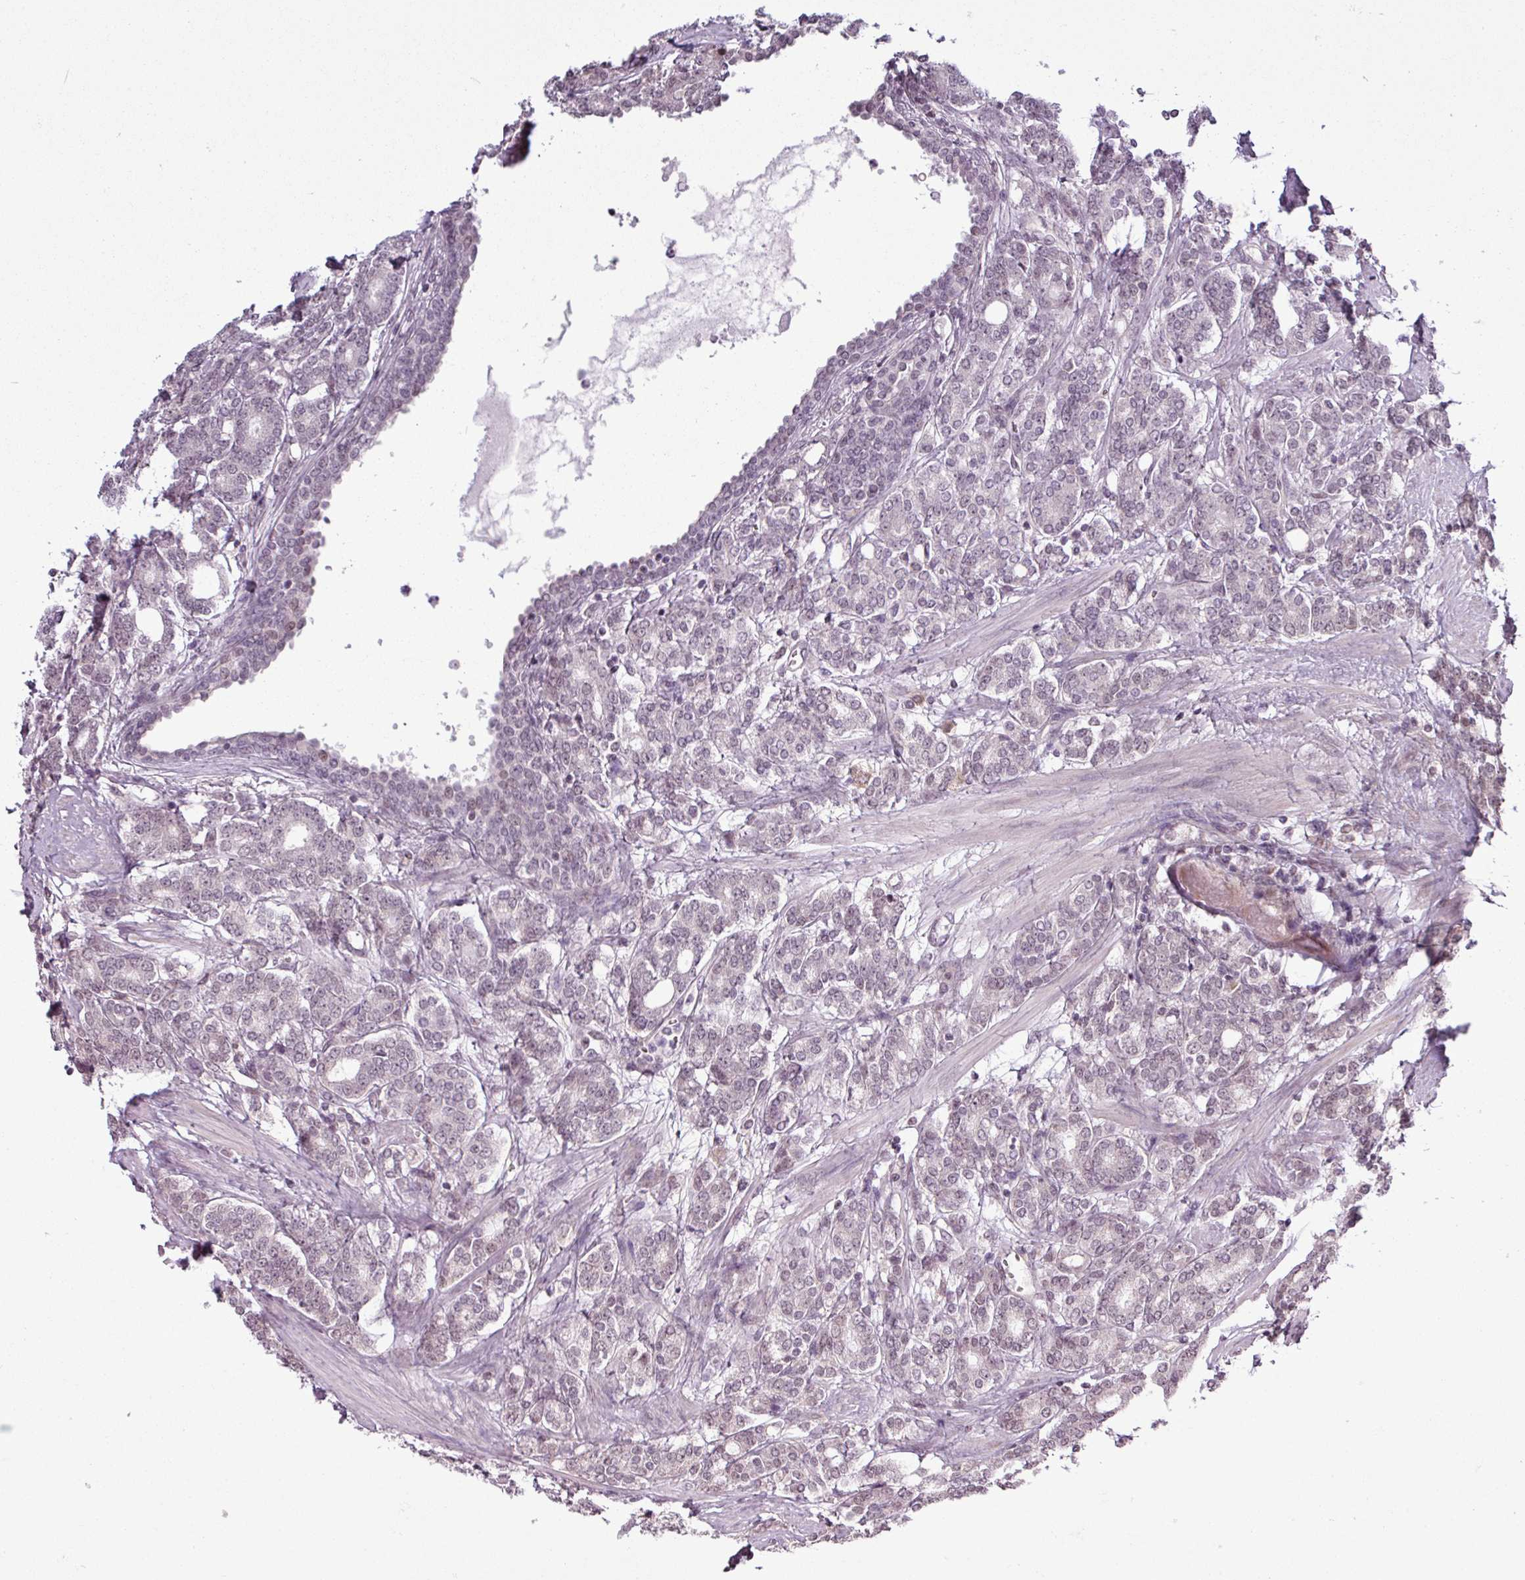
{"staining": {"intensity": "negative", "quantity": "none", "location": "none"}, "tissue": "prostate cancer", "cell_type": "Tumor cells", "image_type": "cancer", "snomed": [{"axis": "morphology", "description": "Adenocarcinoma, High grade"}, {"axis": "topography", "description": "Prostate"}], "caption": "The image reveals no significant staining in tumor cells of prostate cancer.", "gene": "GPT2", "patient": {"sex": "male", "age": 62}}